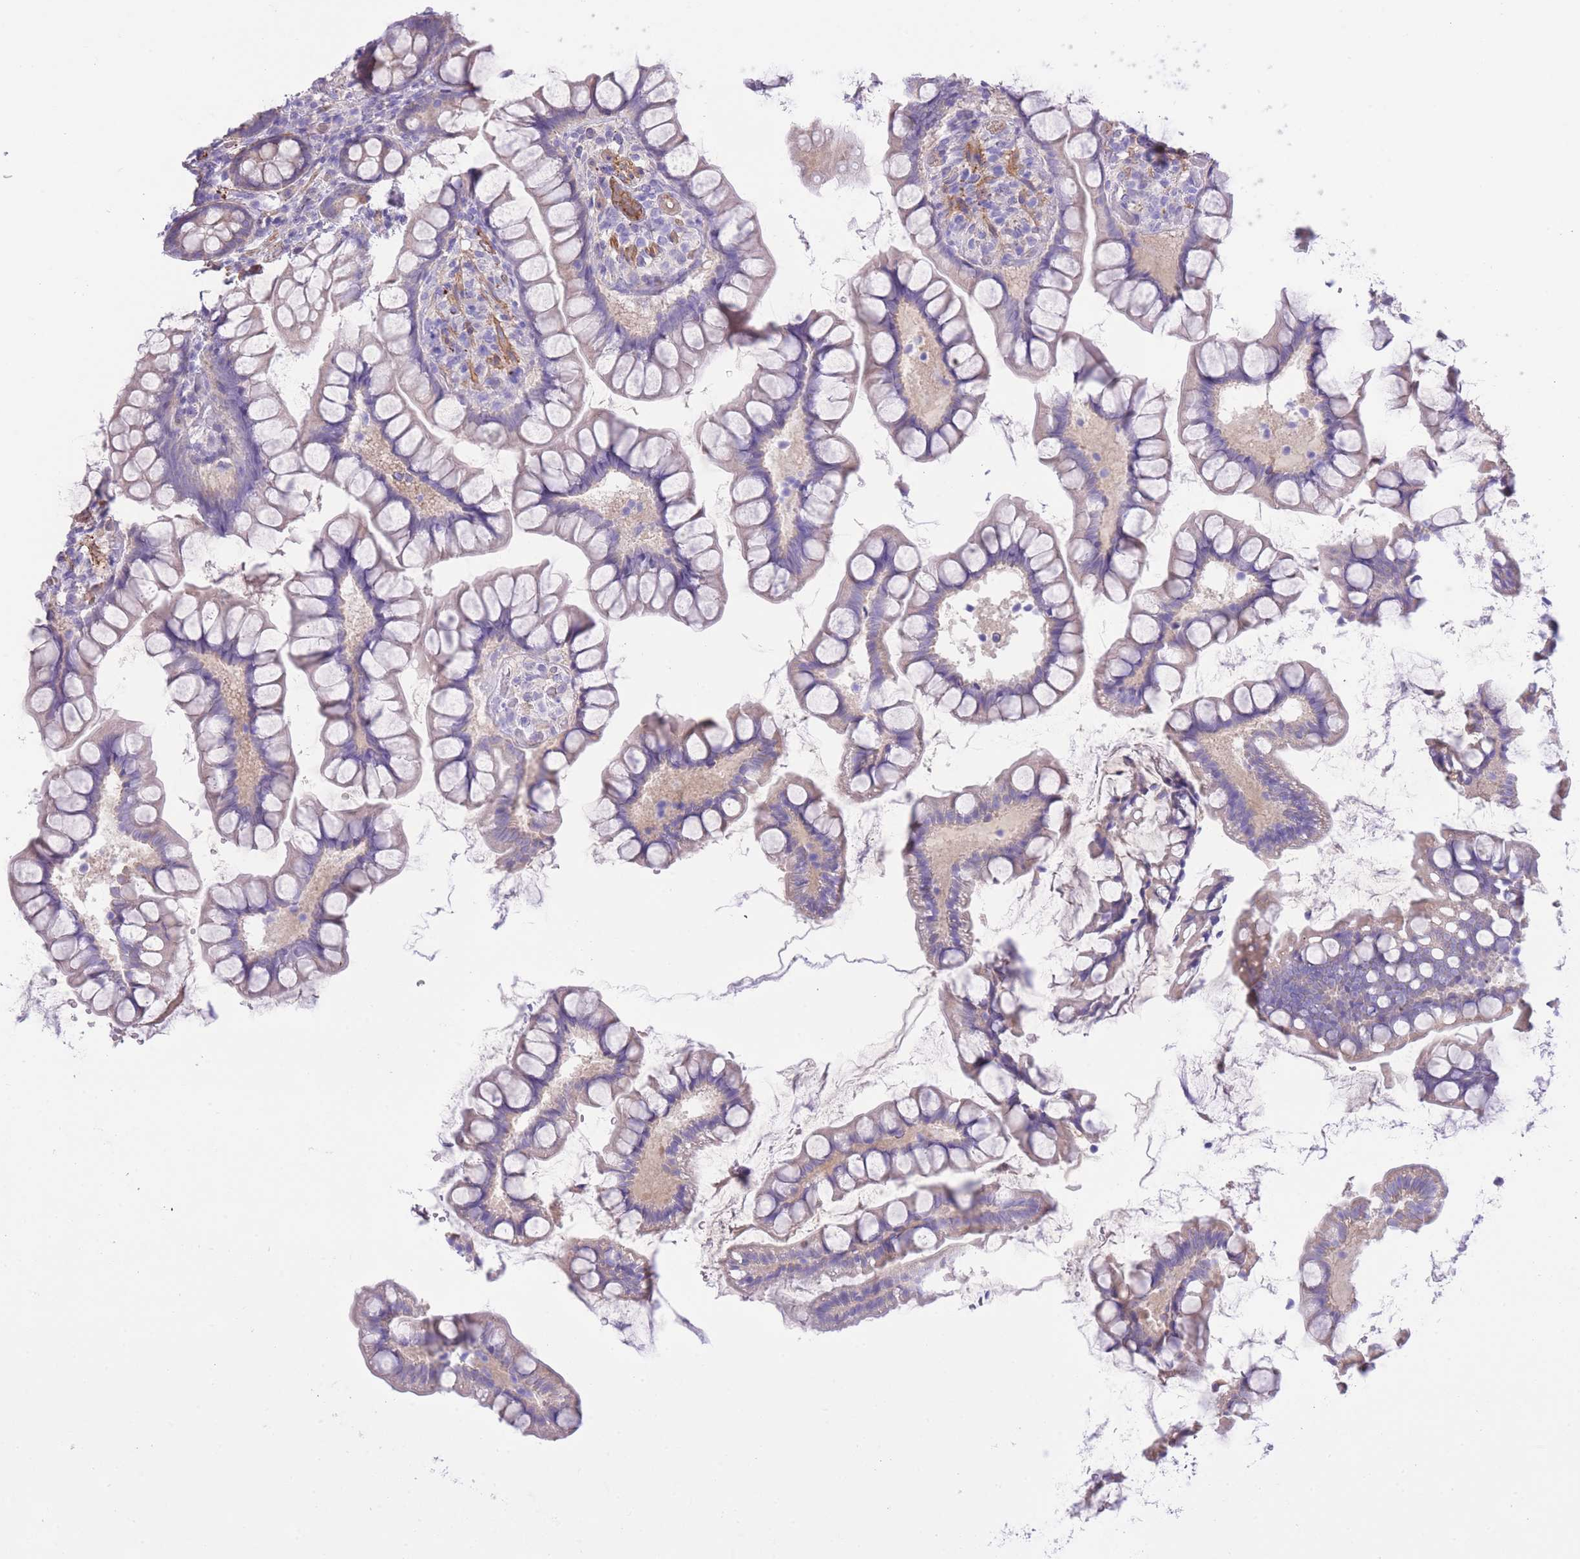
{"staining": {"intensity": "weak", "quantity": "<25%", "location": "cytoplasmic/membranous"}, "tissue": "small intestine", "cell_type": "Glandular cells", "image_type": "normal", "snomed": [{"axis": "morphology", "description": "Normal tissue, NOS"}, {"axis": "topography", "description": "Small intestine"}], "caption": "This photomicrograph is of benign small intestine stained with immunohistochemistry to label a protein in brown with the nuclei are counter-stained blue. There is no positivity in glandular cells.", "gene": "PGM1", "patient": {"sex": "male", "age": 70}}